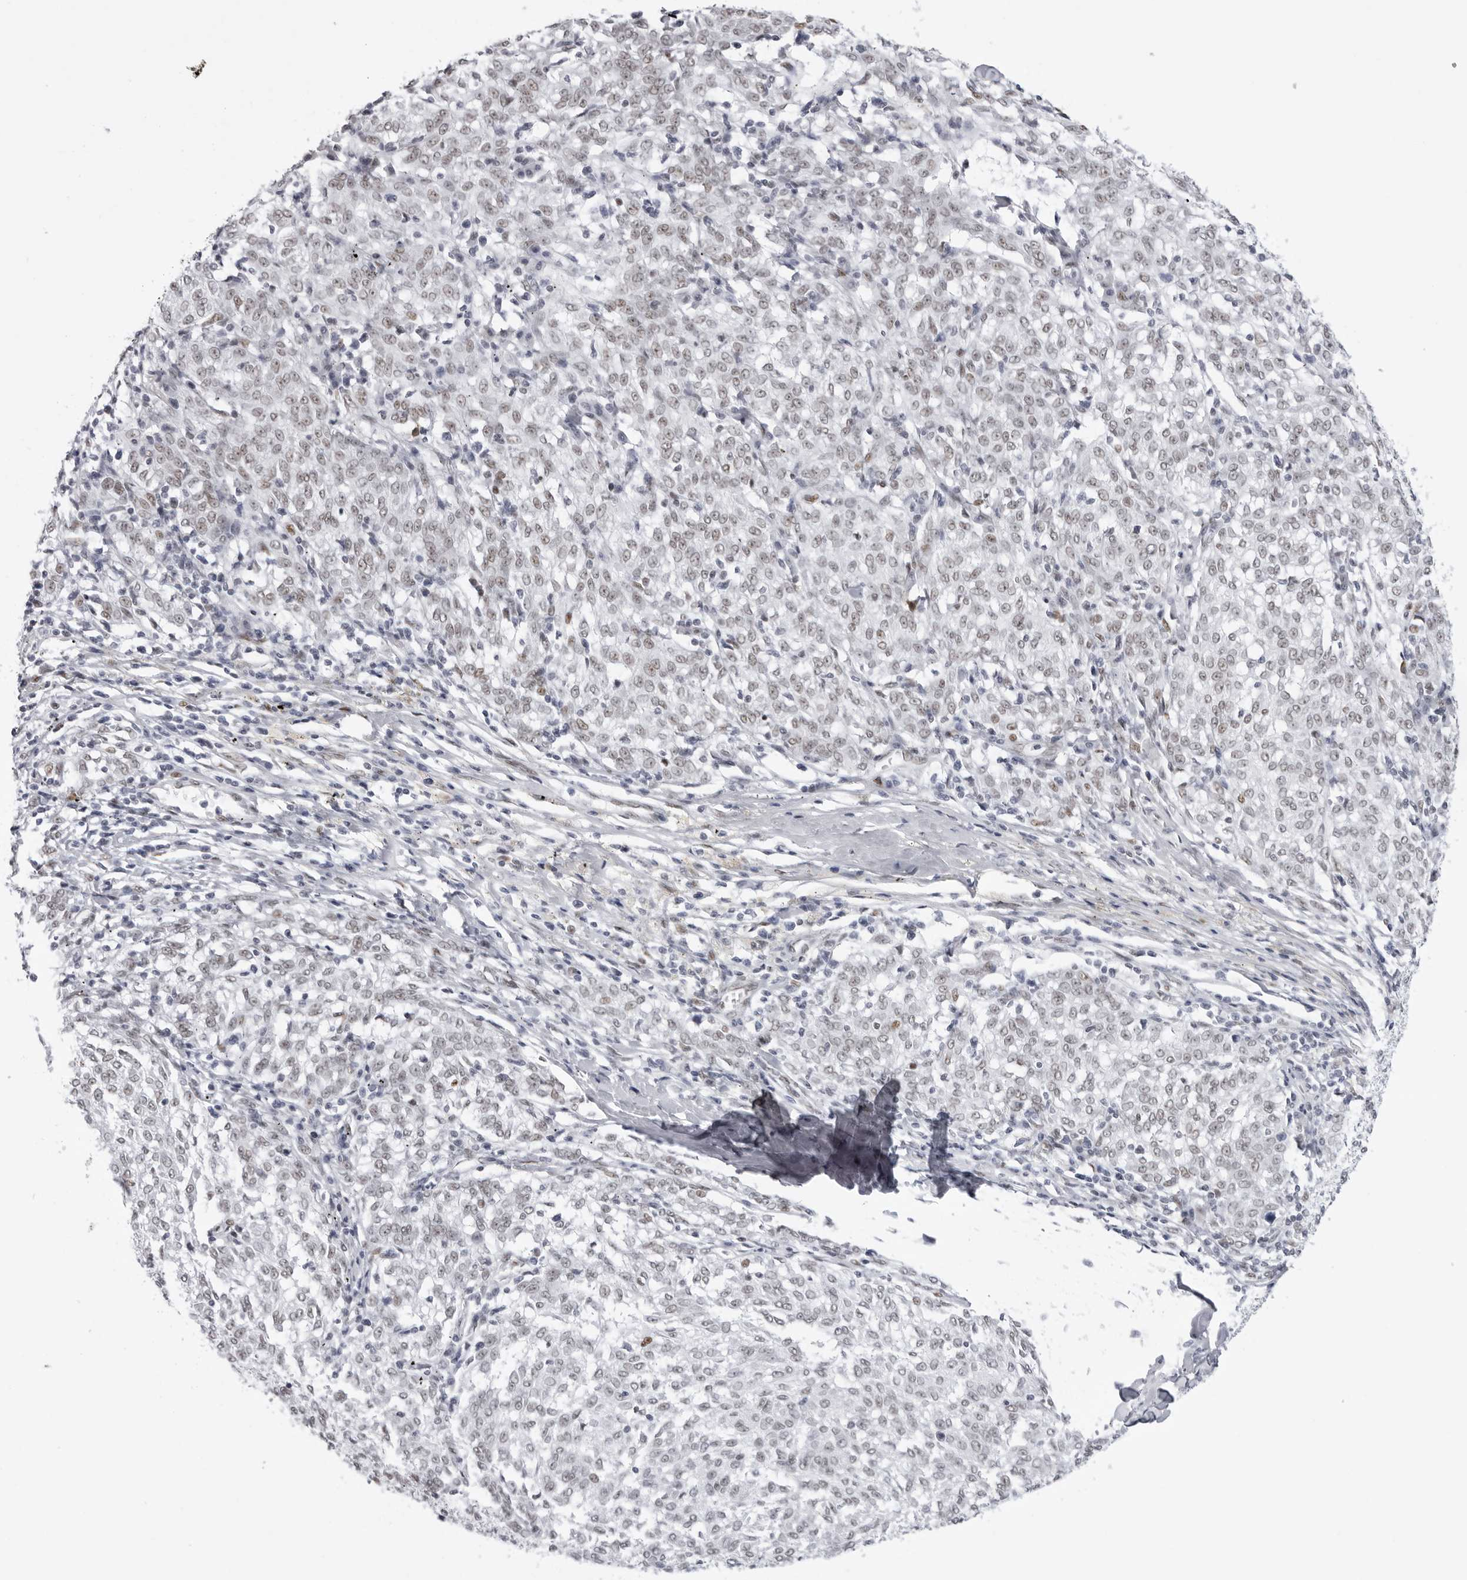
{"staining": {"intensity": "weak", "quantity": "25%-75%", "location": "nuclear"}, "tissue": "melanoma", "cell_type": "Tumor cells", "image_type": "cancer", "snomed": [{"axis": "morphology", "description": "Malignant melanoma, NOS"}, {"axis": "topography", "description": "Skin"}], "caption": "The immunohistochemical stain labels weak nuclear positivity in tumor cells of malignant melanoma tissue.", "gene": "IRF2BP2", "patient": {"sex": "female", "age": 72}}